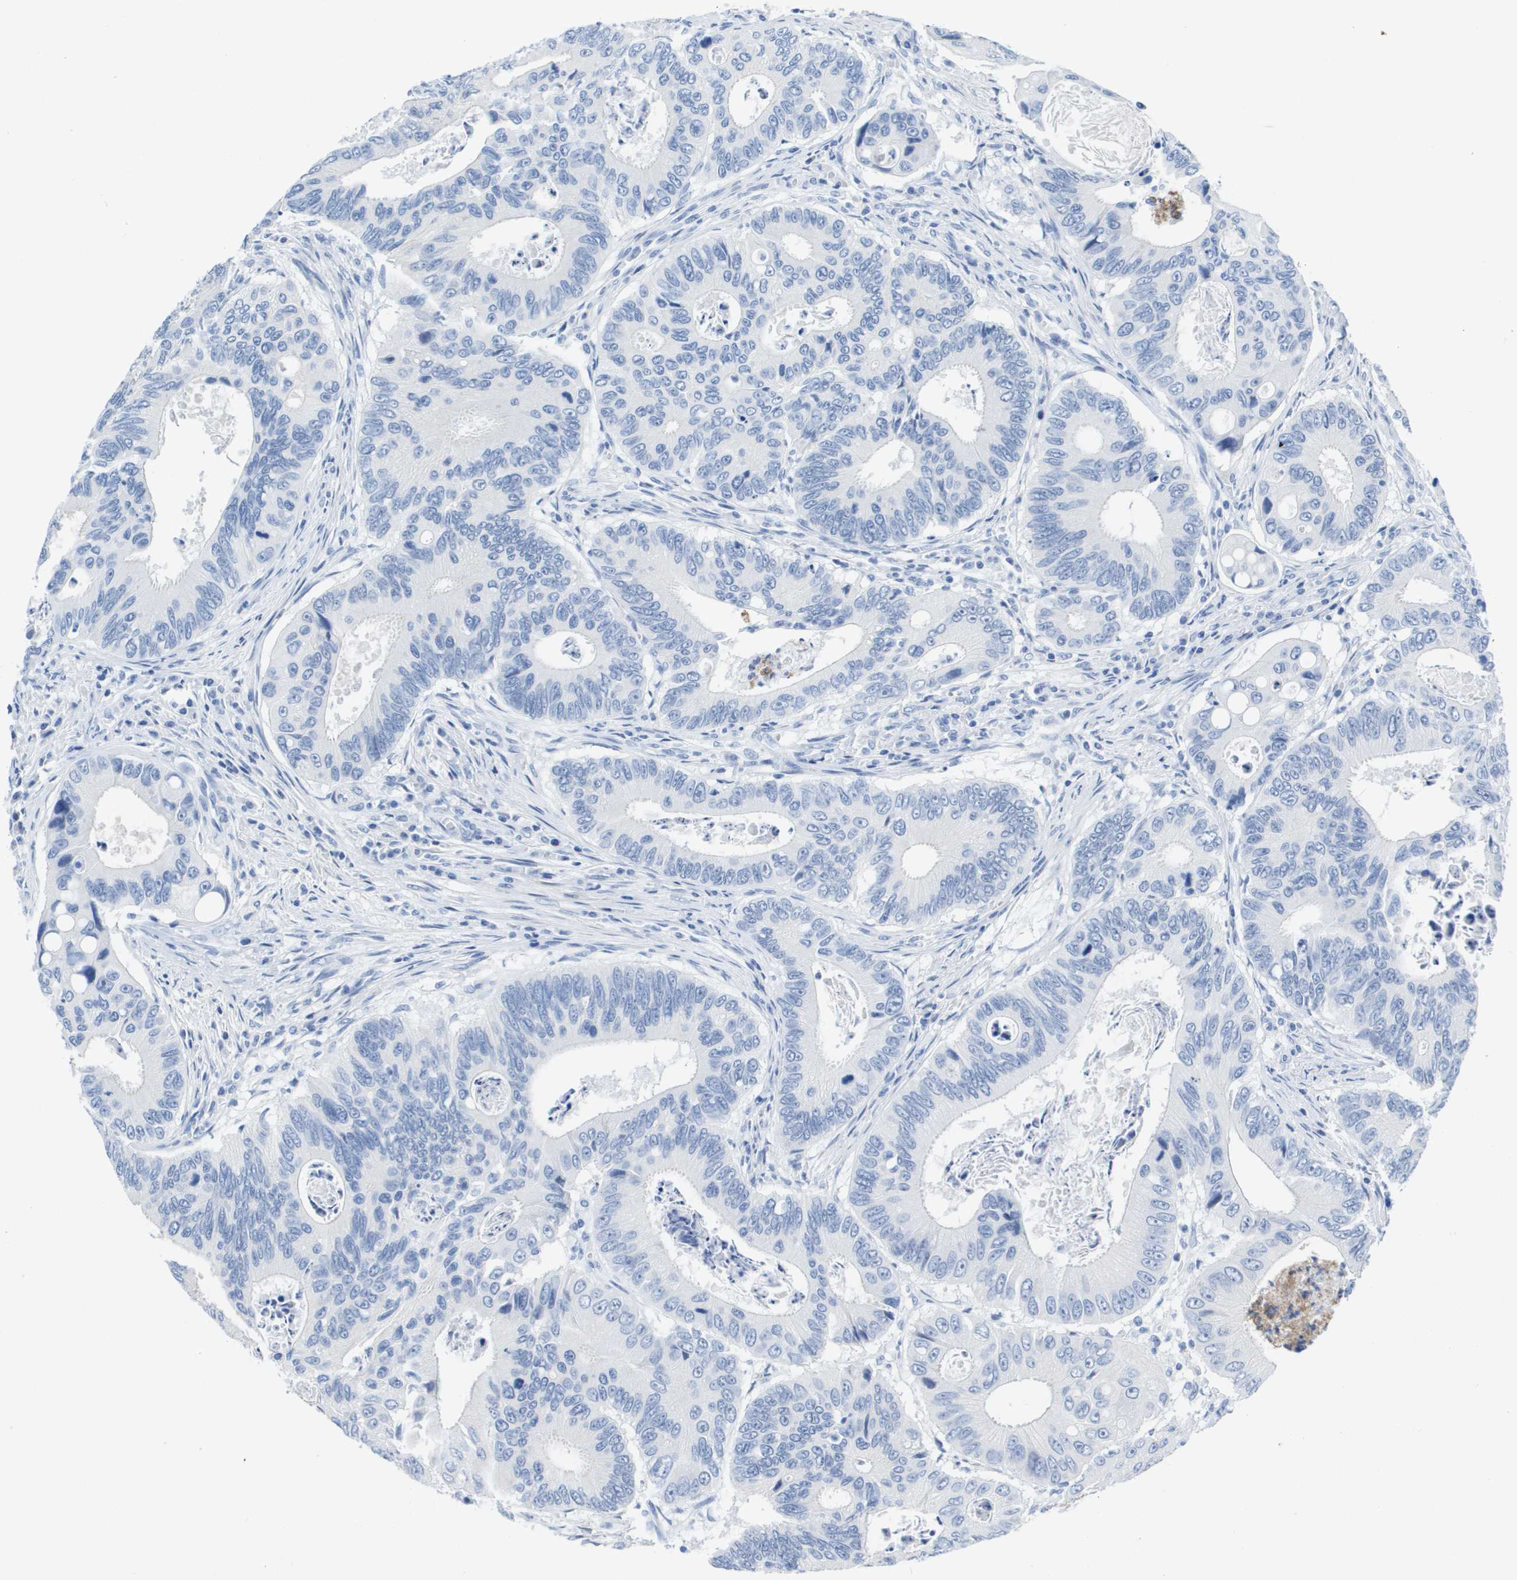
{"staining": {"intensity": "negative", "quantity": "none", "location": "none"}, "tissue": "colorectal cancer", "cell_type": "Tumor cells", "image_type": "cancer", "snomed": [{"axis": "morphology", "description": "Inflammation, NOS"}, {"axis": "morphology", "description": "Adenocarcinoma, NOS"}, {"axis": "topography", "description": "Colon"}], "caption": "Immunohistochemistry (IHC) micrograph of neoplastic tissue: human colorectal cancer (adenocarcinoma) stained with DAB reveals no significant protein expression in tumor cells.", "gene": "NCS1", "patient": {"sex": "male", "age": 72}}